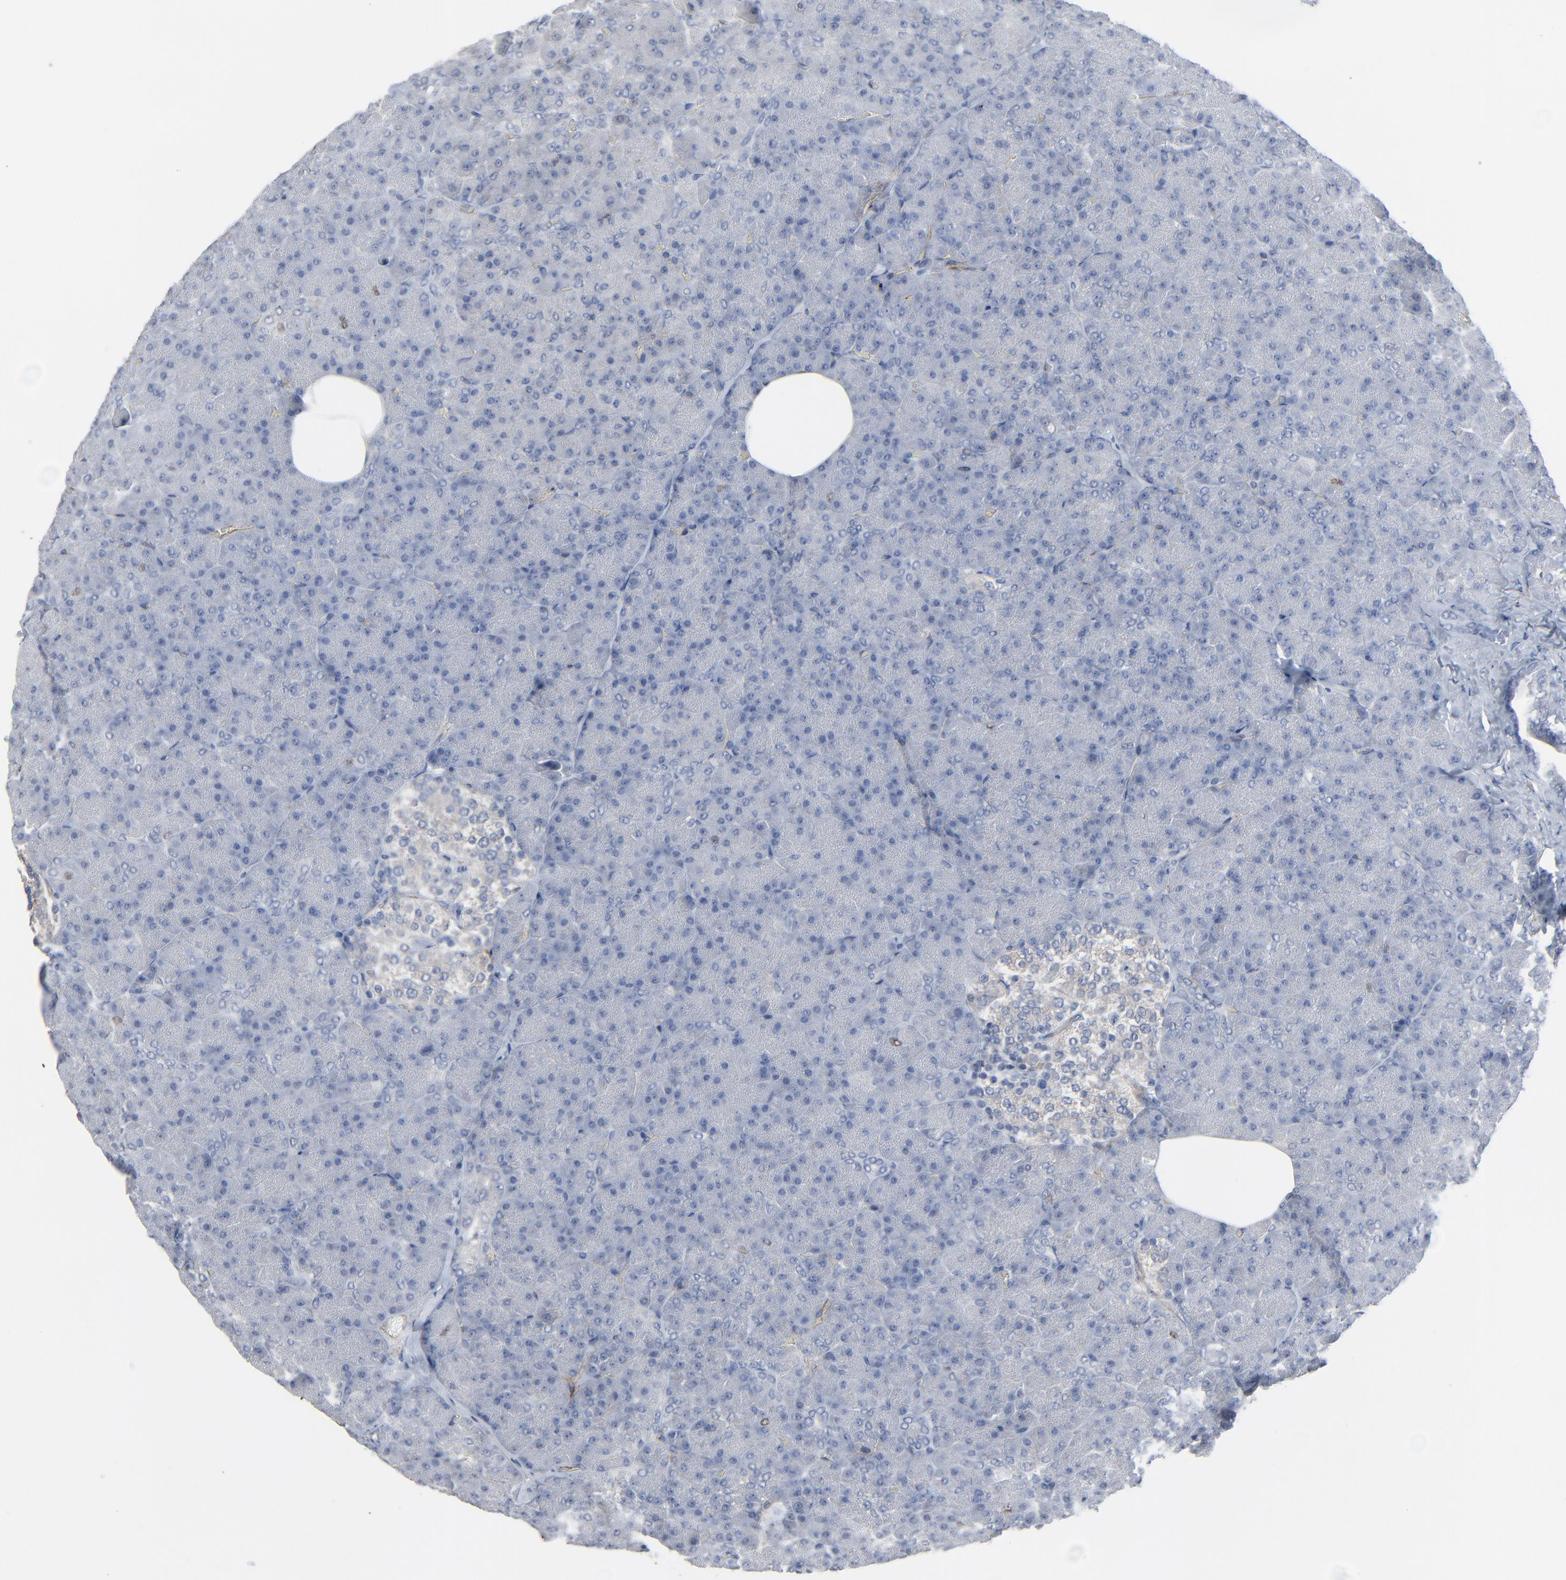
{"staining": {"intensity": "negative", "quantity": "none", "location": "none"}, "tissue": "pancreas", "cell_type": "Exocrine glandular cells", "image_type": "normal", "snomed": [{"axis": "morphology", "description": "Normal tissue, NOS"}, {"axis": "topography", "description": "Pancreas"}], "caption": "The micrograph exhibits no significant expression in exocrine glandular cells of pancreas.", "gene": "BIRC3", "patient": {"sex": "female", "age": 35}}